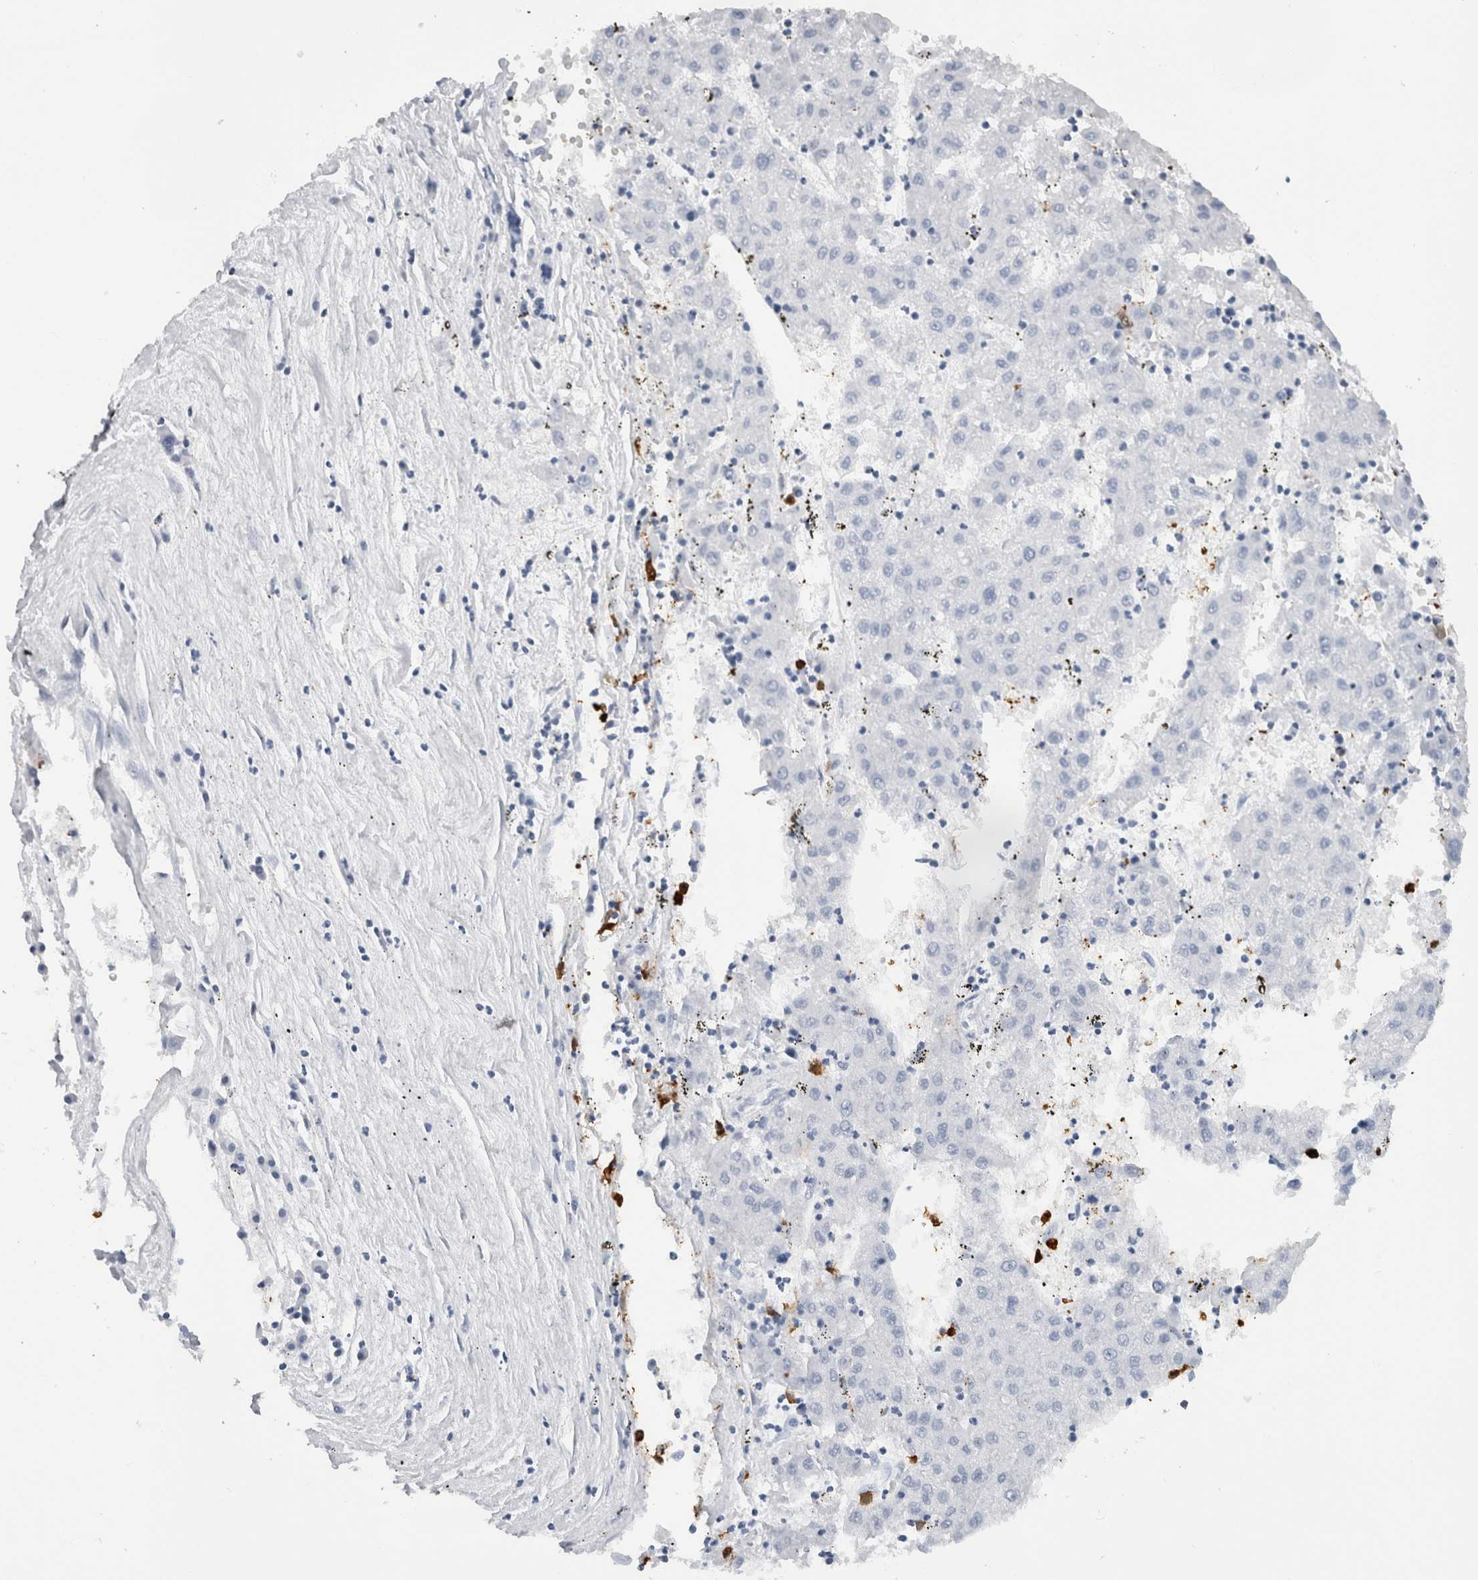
{"staining": {"intensity": "negative", "quantity": "none", "location": "none"}, "tissue": "liver cancer", "cell_type": "Tumor cells", "image_type": "cancer", "snomed": [{"axis": "morphology", "description": "Carcinoma, Hepatocellular, NOS"}, {"axis": "topography", "description": "Liver"}], "caption": "The photomicrograph shows no staining of tumor cells in liver hepatocellular carcinoma. Nuclei are stained in blue.", "gene": "S100A8", "patient": {"sex": "male", "age": 72}}